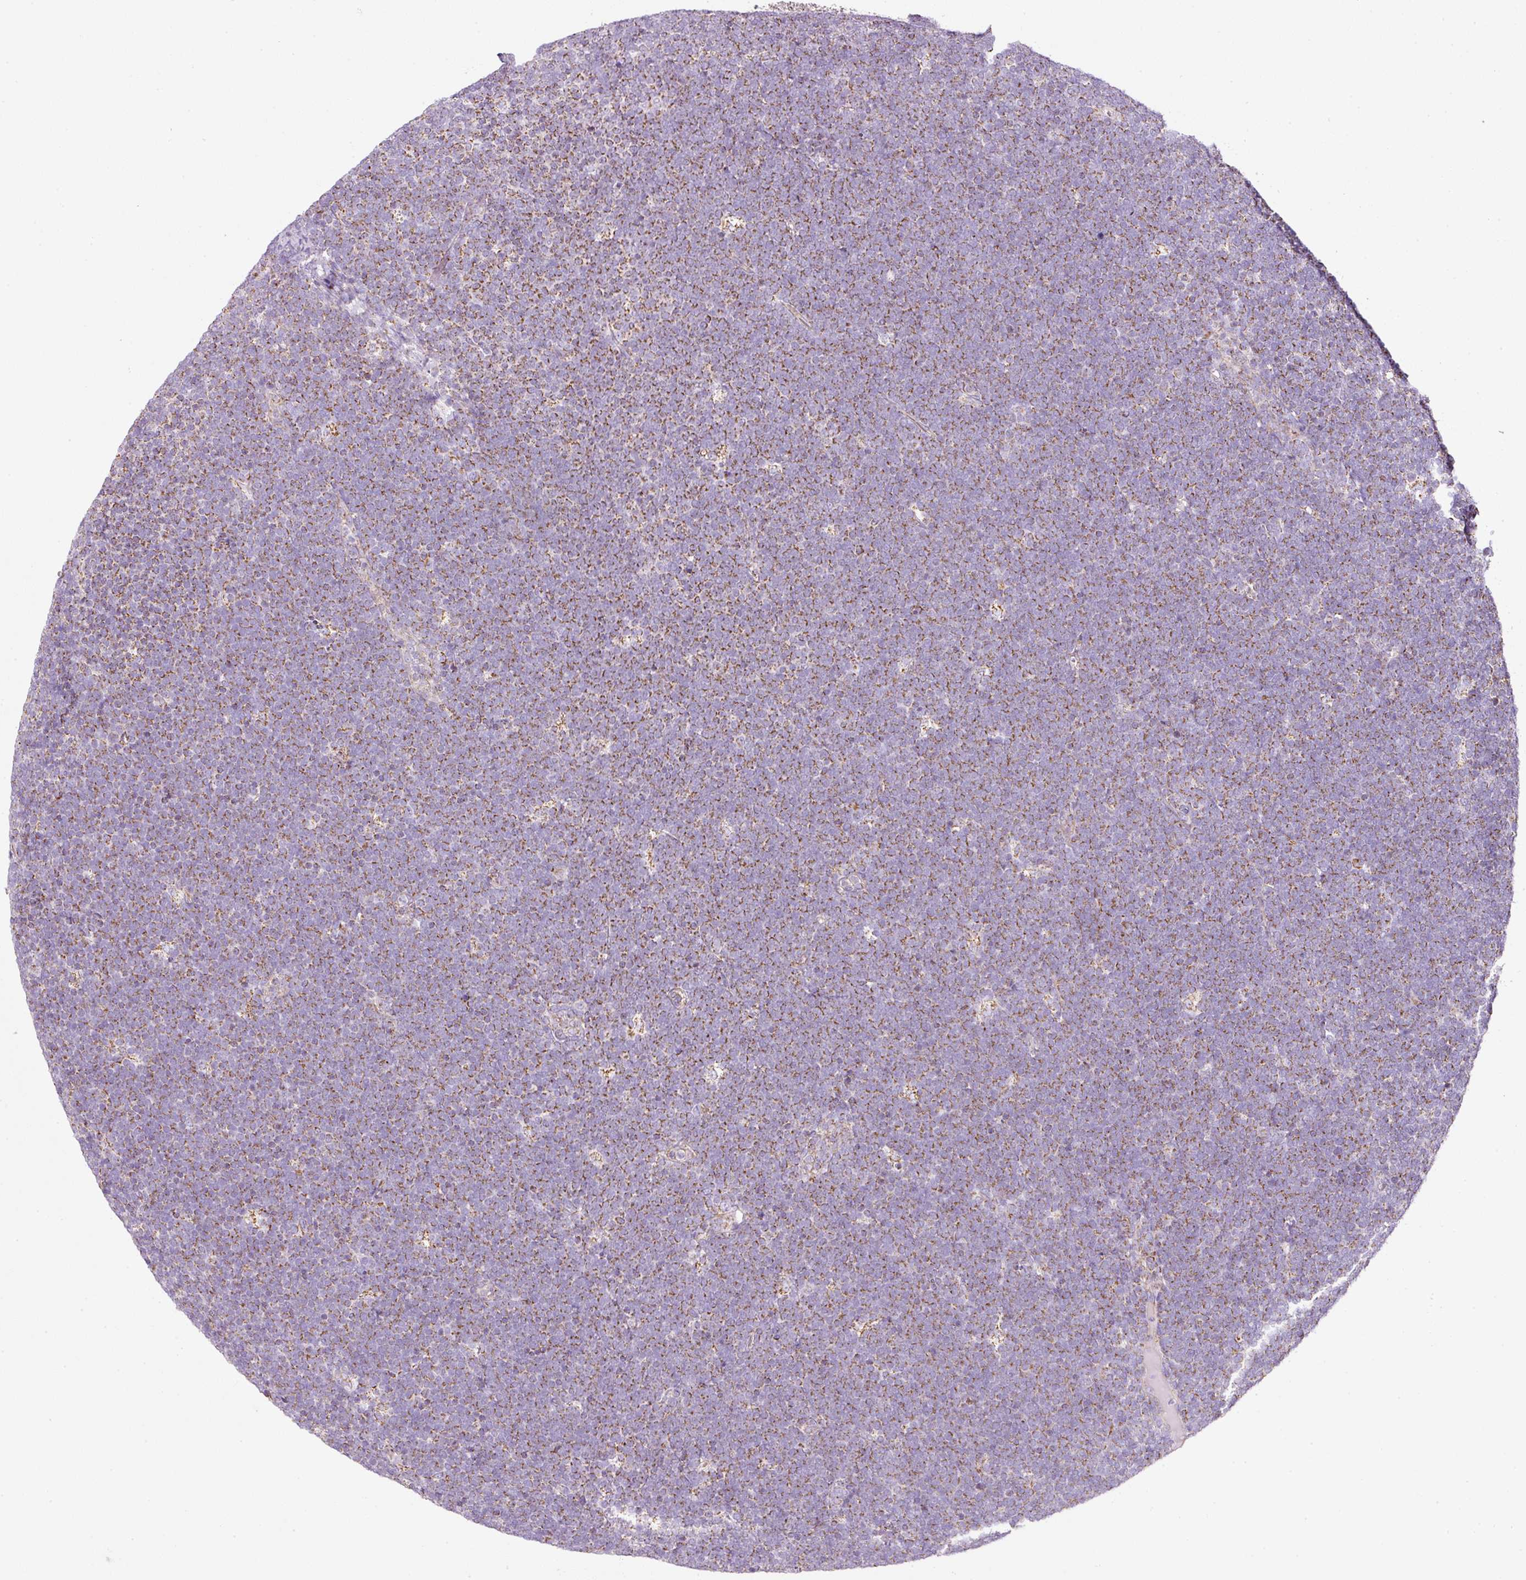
{"staining": {"intensity": "moderate", "quantity": "25%-75%", "location": "cytoplasmic/membranous"}, "tissue": "lymphoma", "cell_type": "Tumor cells", "image_type": "cancer", "snomed": [{"axis": "morphology", "description": "Malignant lymphoma, non-Hodgkin's type, High grade"}, {"axis": "topography", "description": "Lymph node"}], "caption": "An immunohistochemistry (IHC) histopathology image of neoplastic tissue is shown. Protein staining in brown labels moderate cytoplasmic/membranous positivity in malignant lymphoma, non-Hodgkin's type (high-grade) within tumor cells.", "gene": "SDHA", "patient": {"sex": "male", "age": 13}}